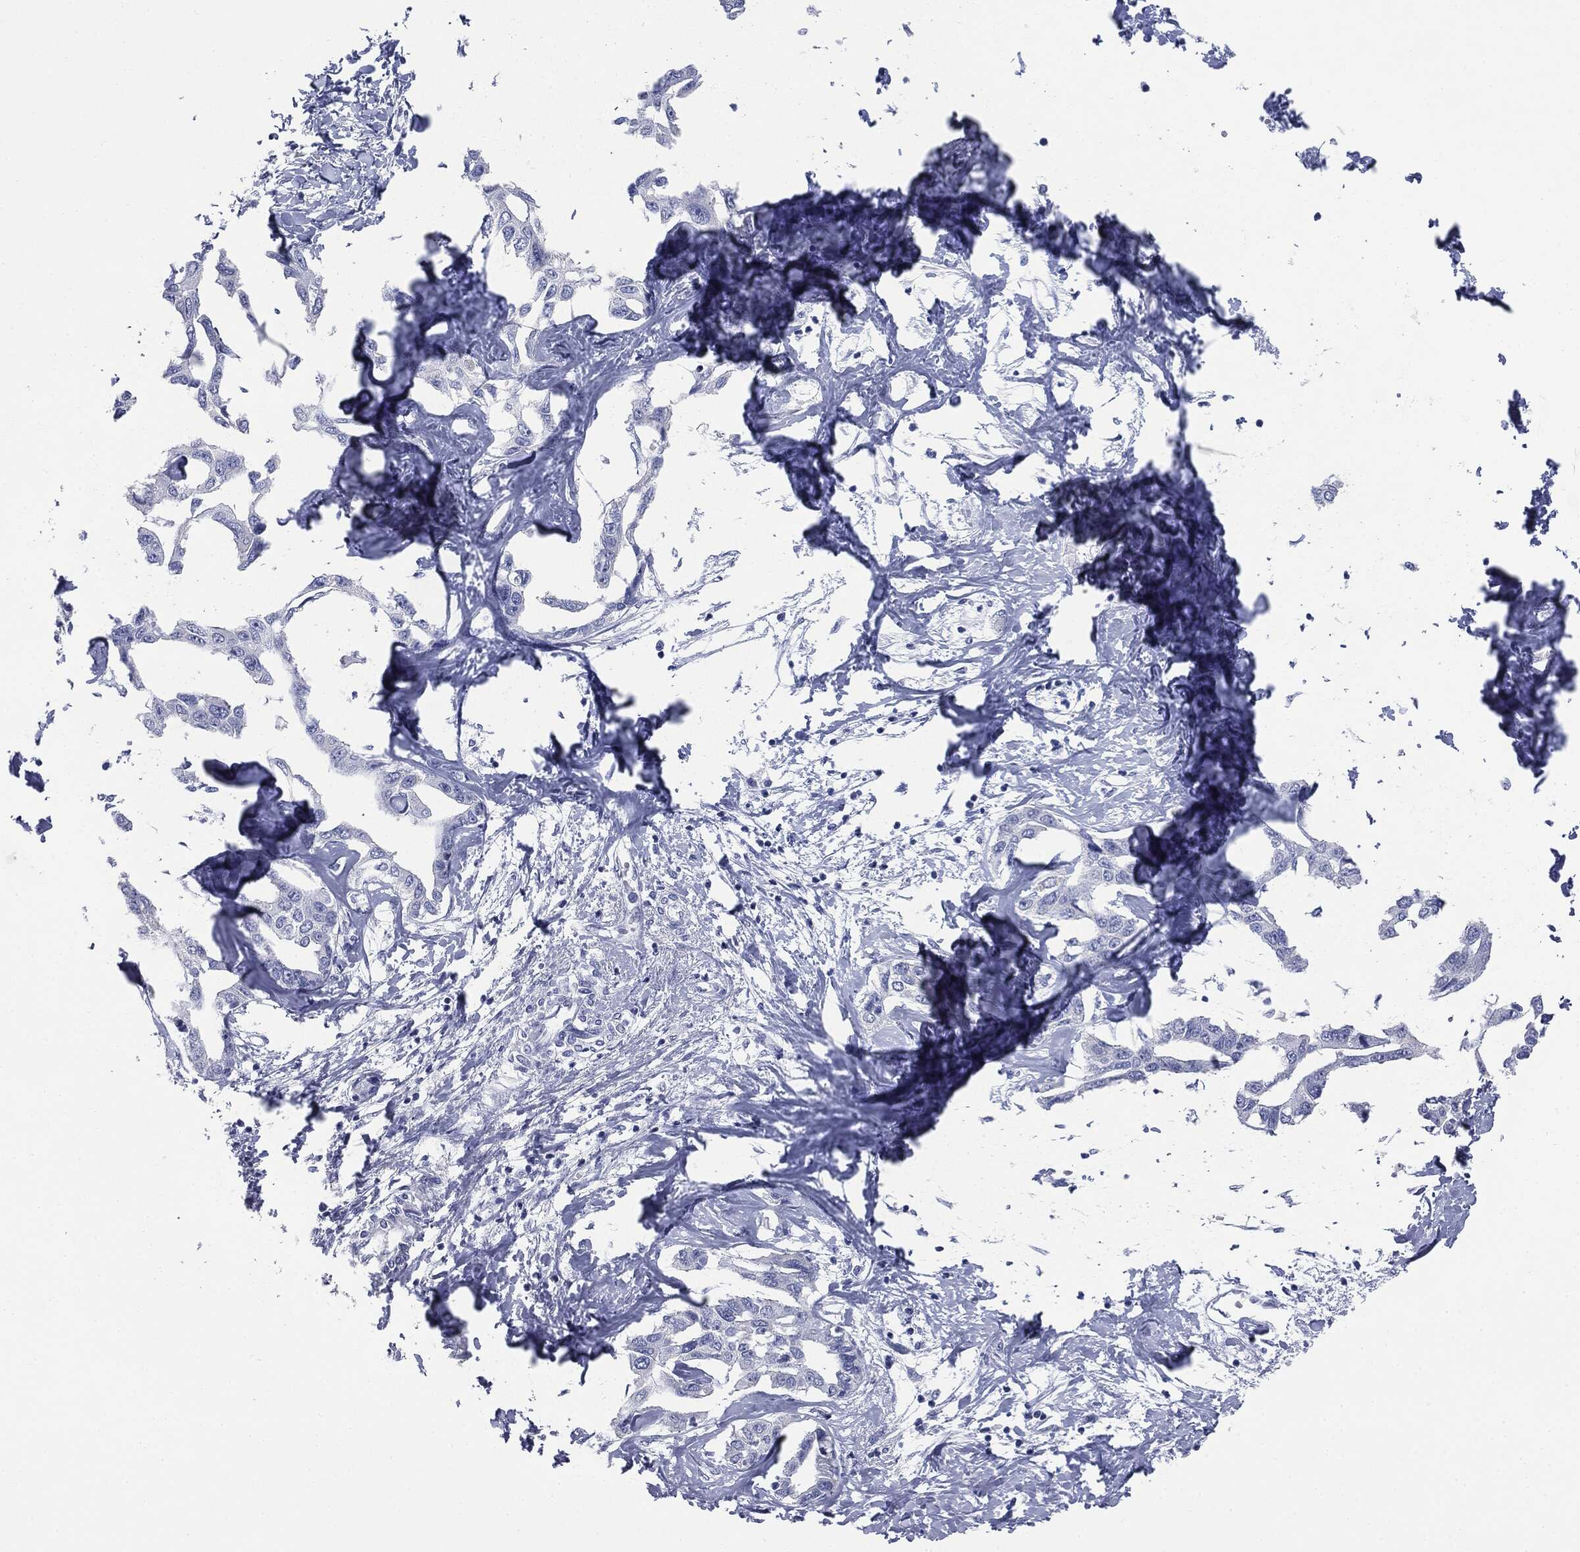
{"staining": {"intensity": "negative", "quantity": "none", "location": "none"}, "tissue": "liver cancer", "cell_type": "Tumor cells", "image_type": "cancer", "snomed": [{"axis": "morphology", "description": "Cholangiocarcinoma"}, {"axis": "topography", "description": "Liver"}], "caption": "An immunohistochemistry micrograph of cholangiocarcinoma (liver) is shown. There is no staining in tumor cells of cholangiocarcinoma (liver).", "gene": "ATP2A1", "patient": {"sex": "male", "age": 59}}